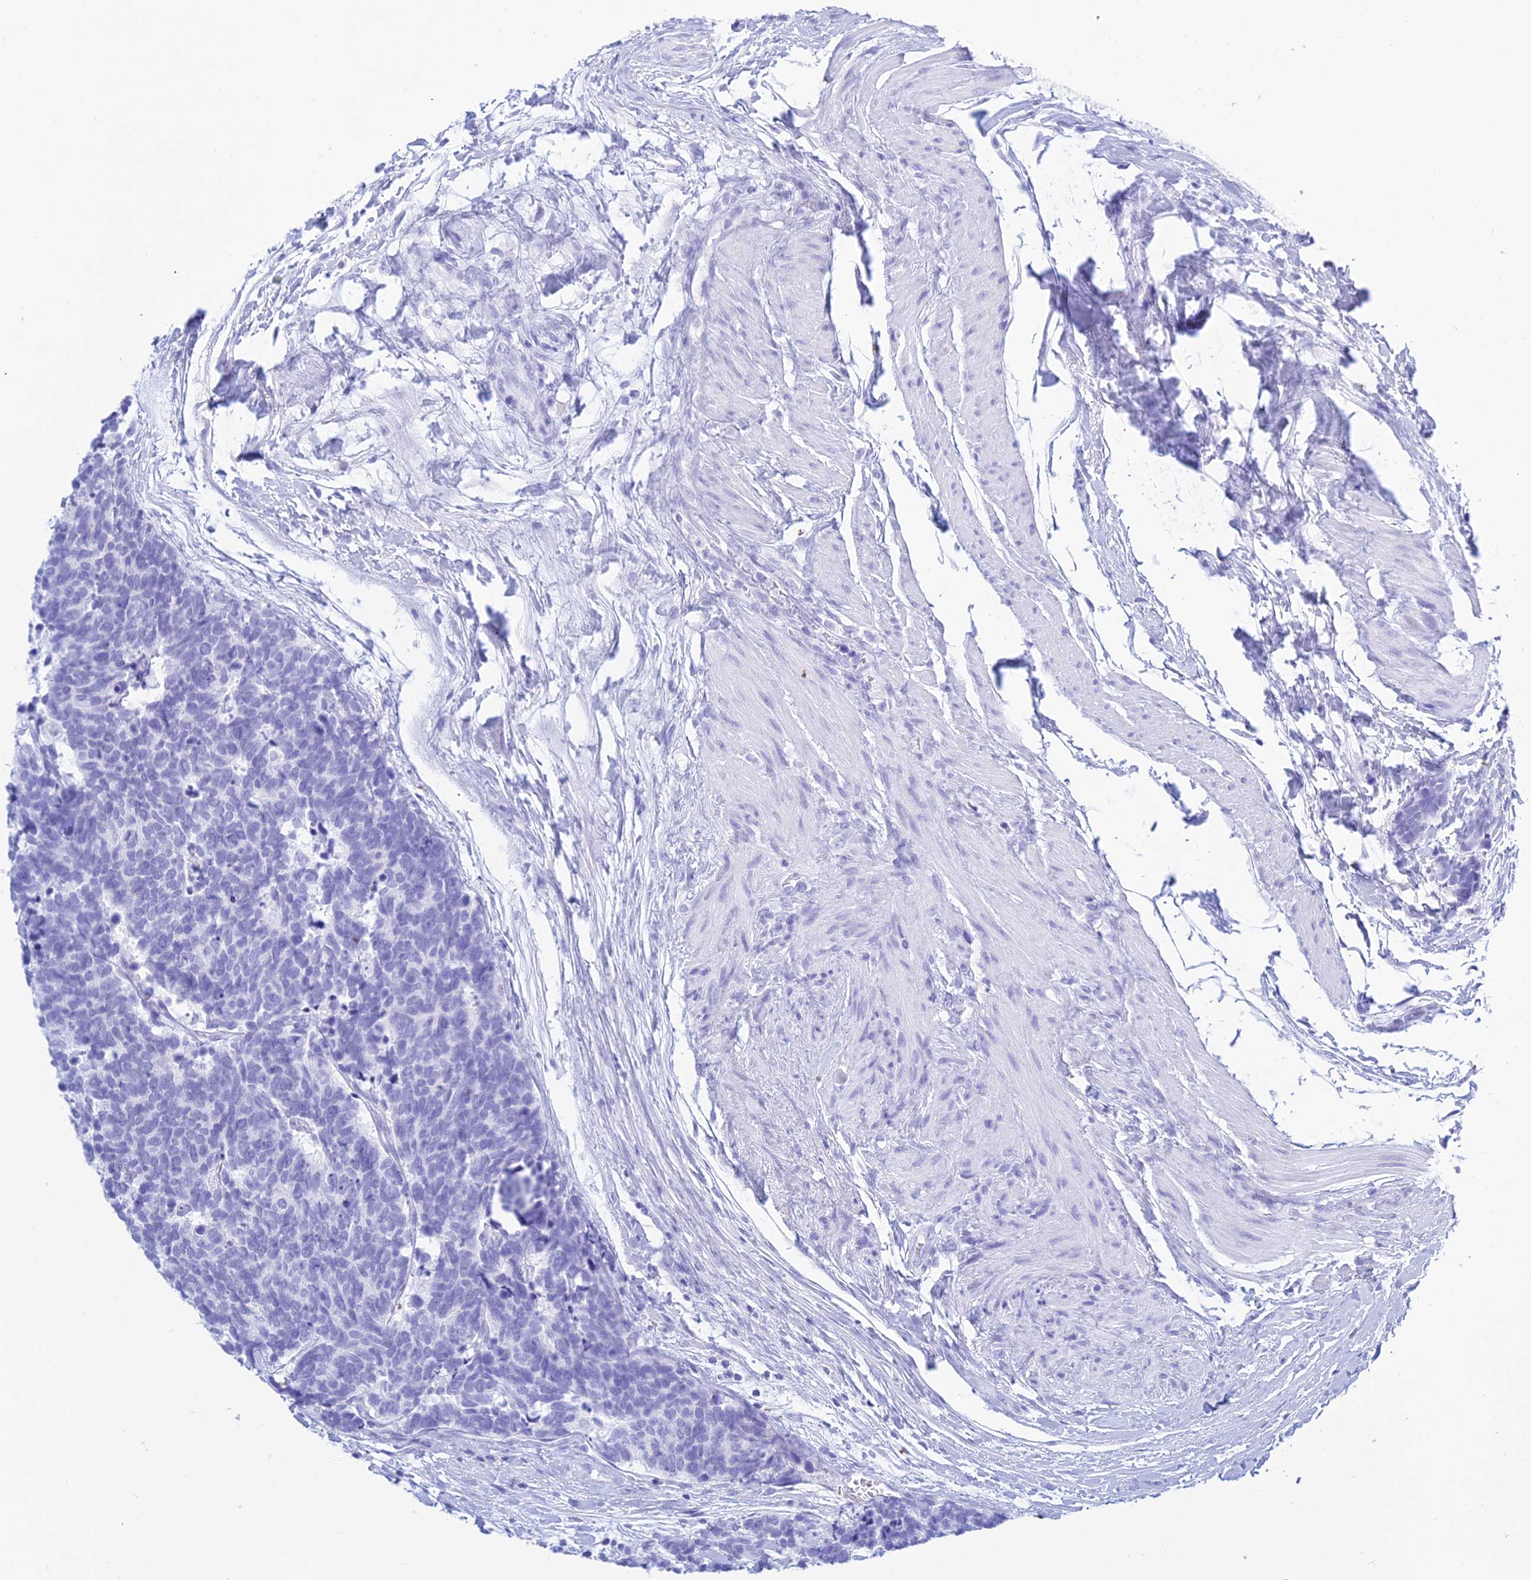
{"staining": {"intensity": "negative", "quantity": "none", "location": "none"}, "tissue": "carcinoid", "cell_type": "Tumor cells", "image_type": "cancer", "snomed": [{"axis": "morphology", "description": "Carcinoma, NOS"}, {"axis": "morphology", "description": "Carcinoid, malignant, NOS"}, {"axis": "topography", "description": "Prostate"}], "caption": "Tumor cells show no significant protein staining in malignant carcinoid.", "gene": "PATE4", "patient": {"sex": "male", "age": 57}}